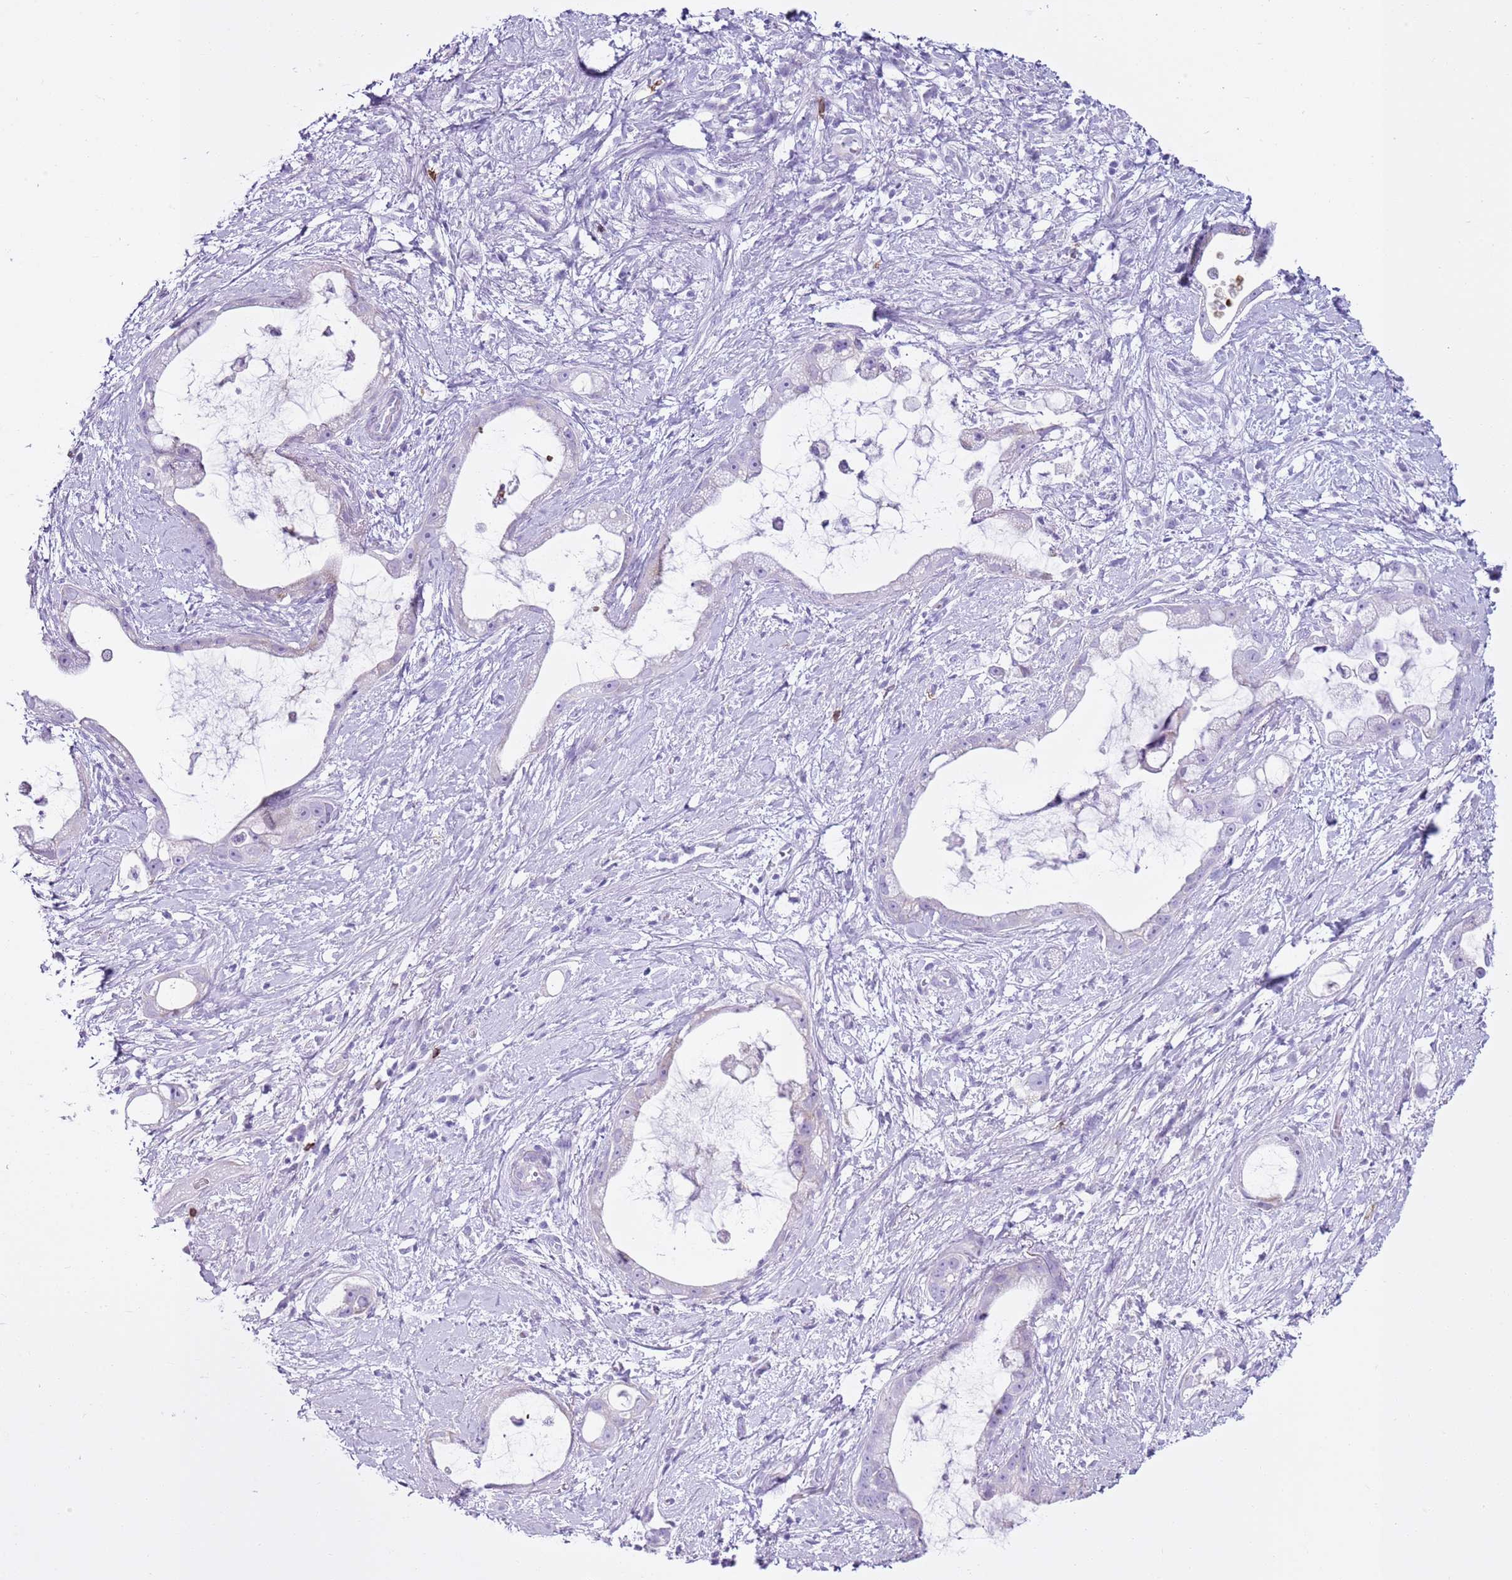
{"staining": {"intensity": "negative", "quantity": "none", "location": "none"}, "tissue": "stomach cancer", "cell_type": "Tumor cells", "image_type": "cancer", "snomed": [{"axis": "morphology", "description": "Adenocarcinoma, NOS"}, {"axis": "topography", "description": "Stomach"}], "caption": "This is an immunohistochemistry (IHC) photomicrograph of human stomach cancer (adenocarcinoma). There is no positivity in tumor cells.", "gene": "CD177", "patient": {"sex": "male", "age": 55}}